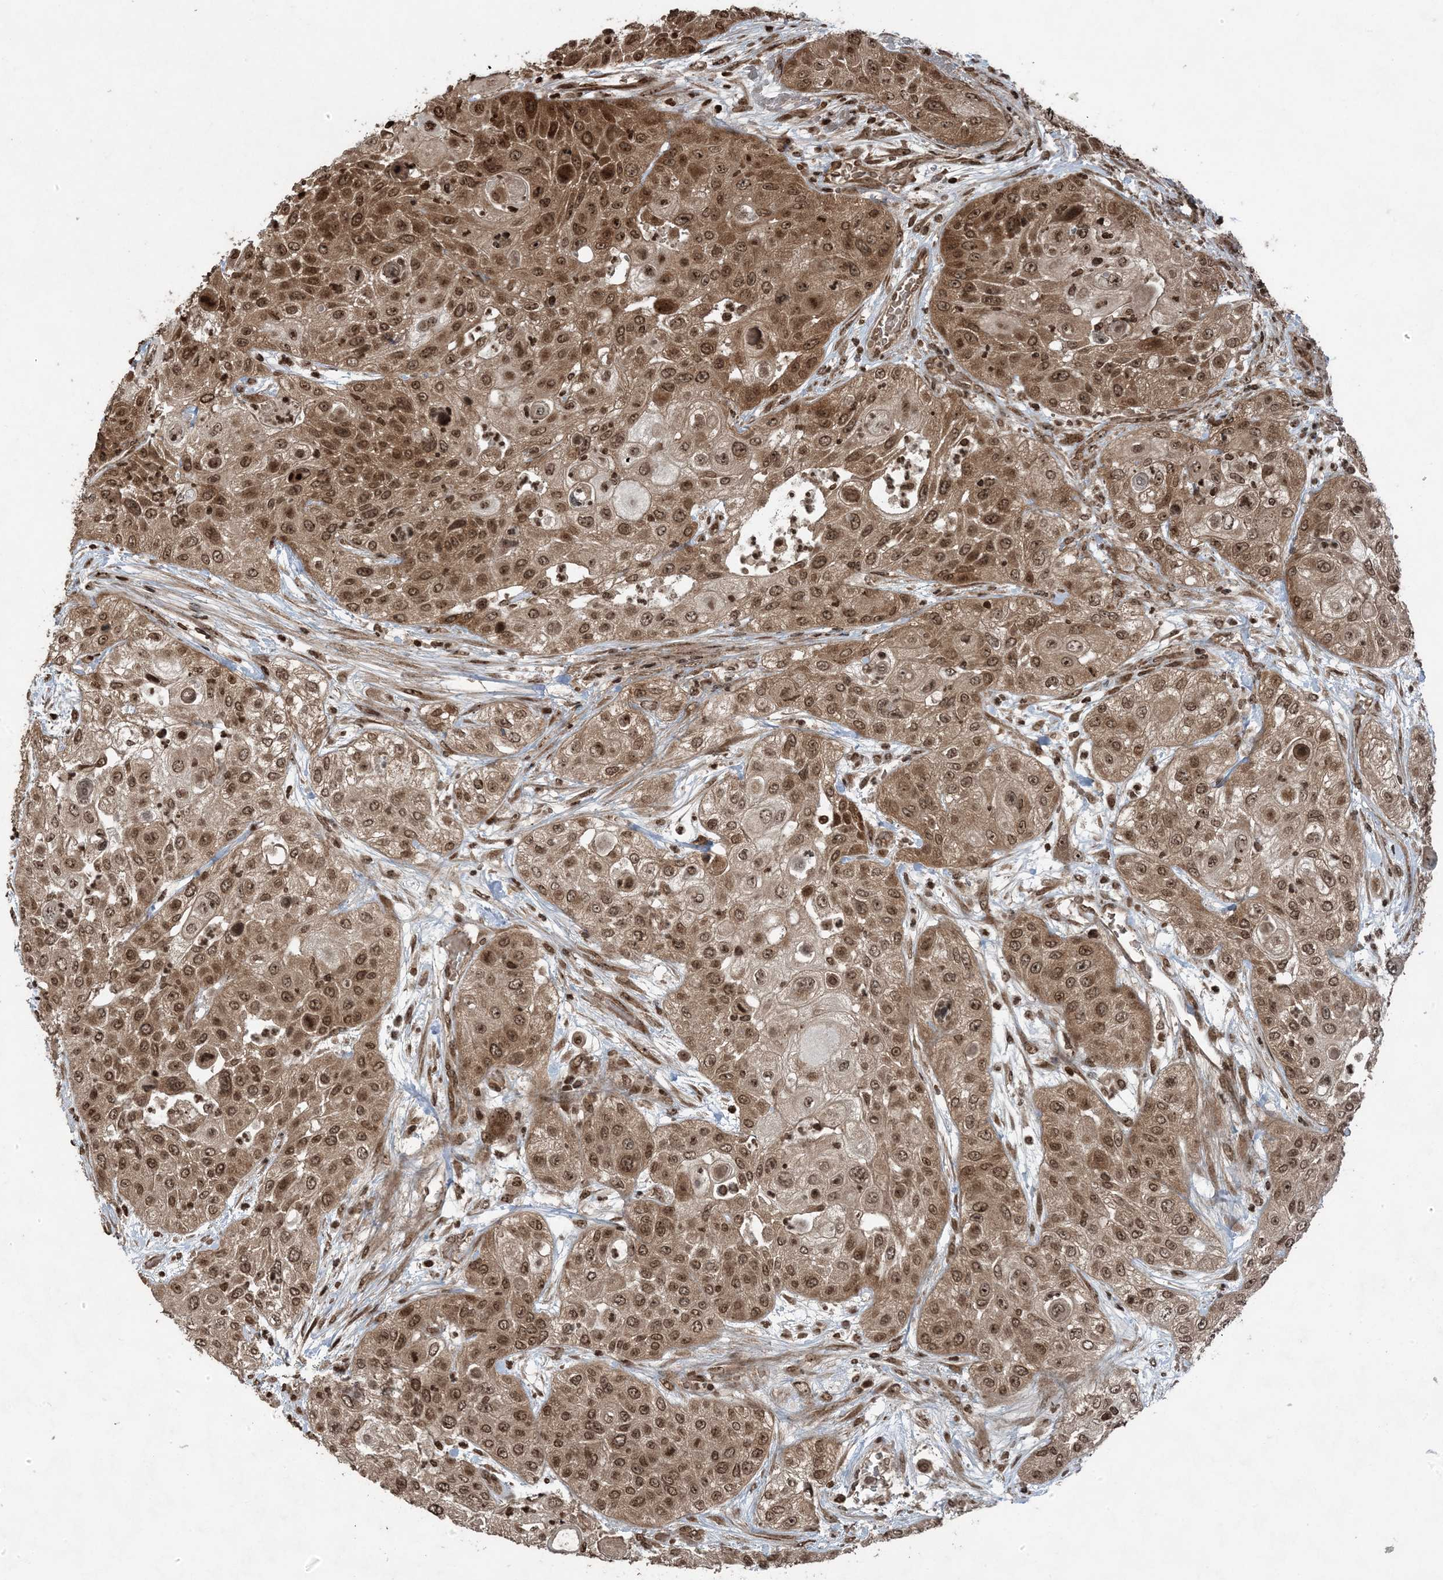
{"staining": {"intensity": "moderate", "quantity": ">75%", "location": "cytoplasmic/membranous,nuclear"}, "tissue": "urothelial cancer", "cell_type": "Tumor cells", "image_type": "cancer", "snomed": [{"axis": "morphology", "description": "Urothelial carcinoma, High grade"}, {"axis": "topography", "description": "Urinary bladder"}], "caption": "An immunohistochemistry micrograph of tumor tissue is shown. Protein staining in brown highlights moderate cytoplasmic/membranous and nuclear positivity in urothelial cancer within tumor cells. (Stains: DAB (3,3'-diaminobenzidine) in brown, nuclei in blue, Microscopy: brightfield microscopy at high magnification).", "gene": "ZFAND2B", "patient": {"sex": "female", "age": 79}}